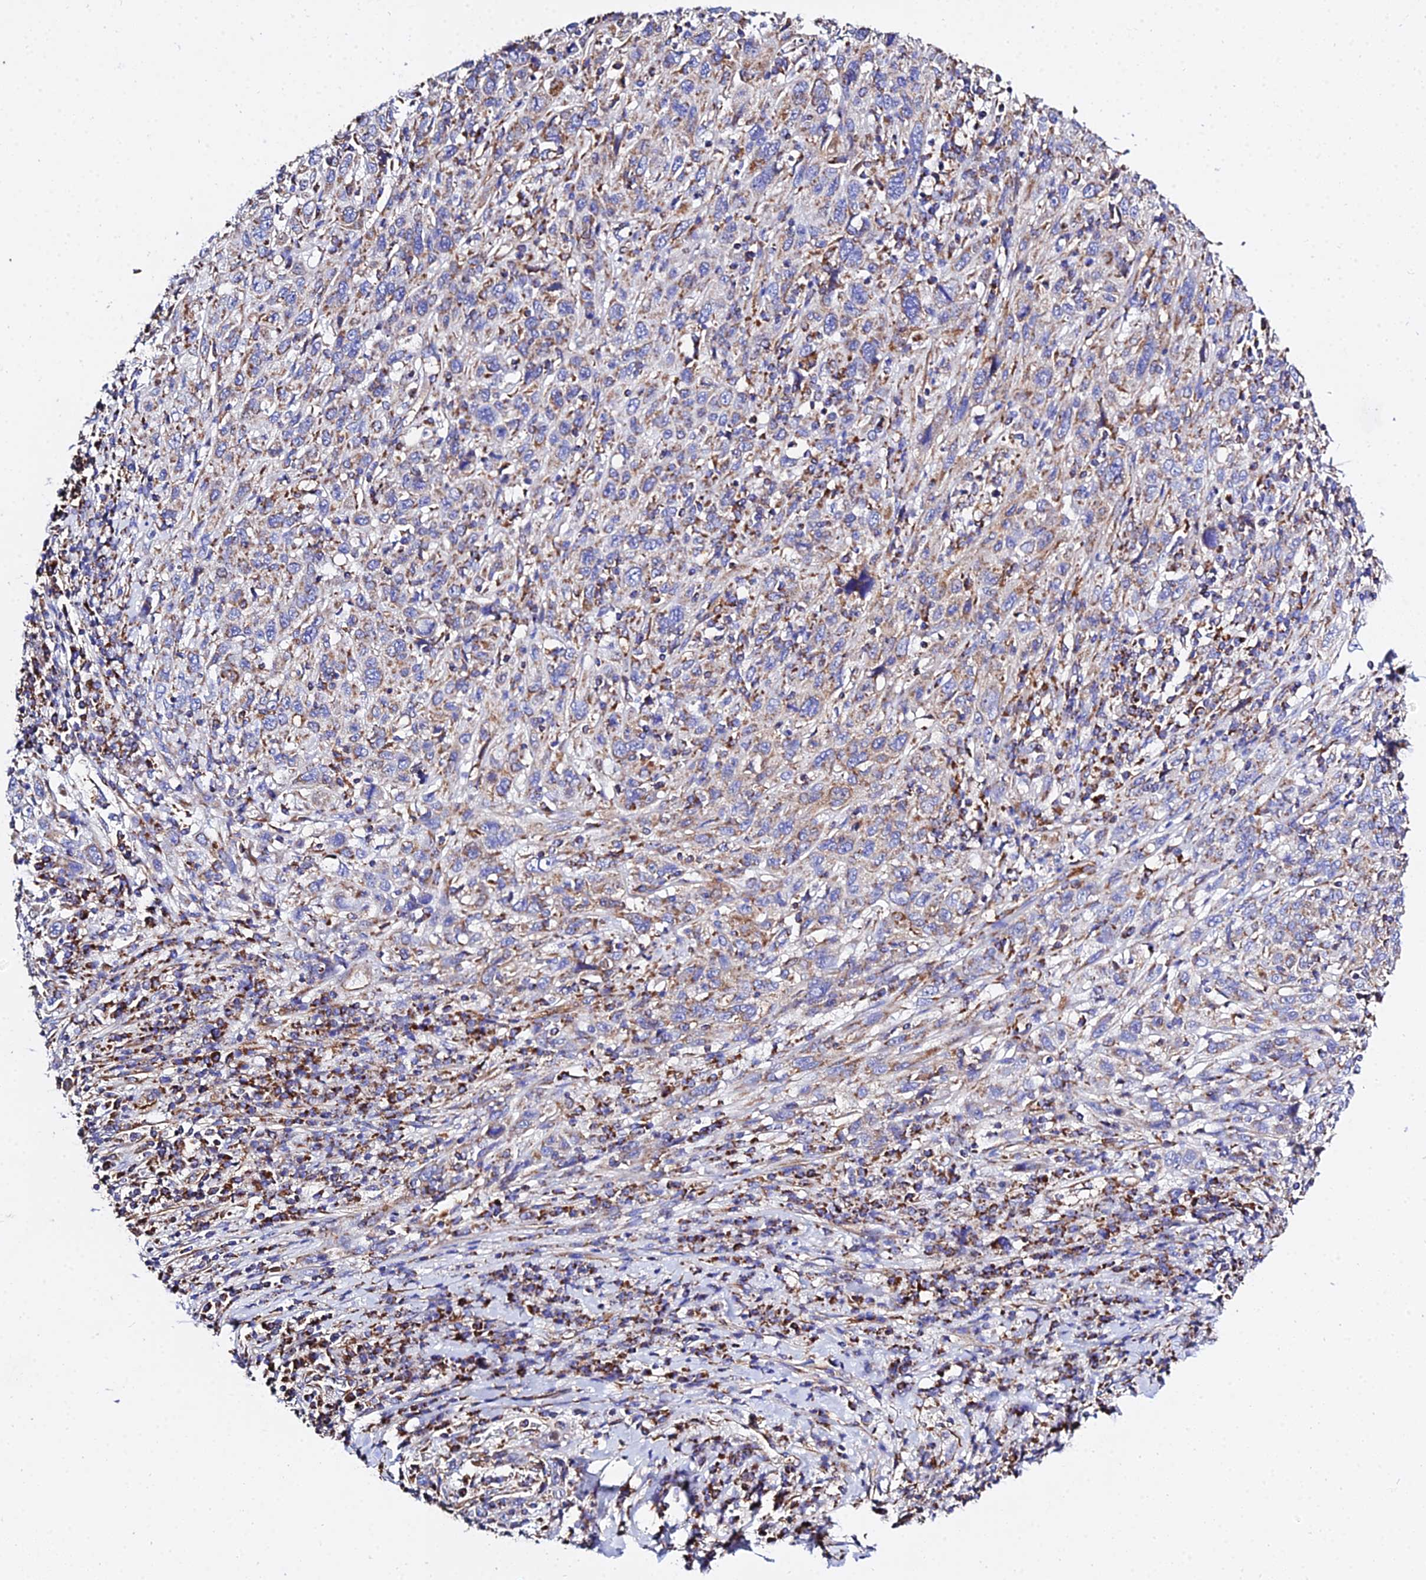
{"staining": {"intensity": "moderate", "quantity": "25%-75%", "location": "cytoplasmic/membranous"}, "tissue": "cervical cancer", "cell_type": "Tumor cells", "image_type": "cancer", "snomed": [{"axis": "morphology", "description": "Squamous cell carcinoma, NOS"}, {"axis": "topography", "description": "Cervix"}], "caption": "The histopathology image displays immunohistochemical staining of cervical squamous cell carcinoma. There is moderate cytoplasmic/membranous expression is identified in approximately 25%-75% of tumor cells.", "gene": "ZNF573", "patient": {"sex": "female", "age": 46}}